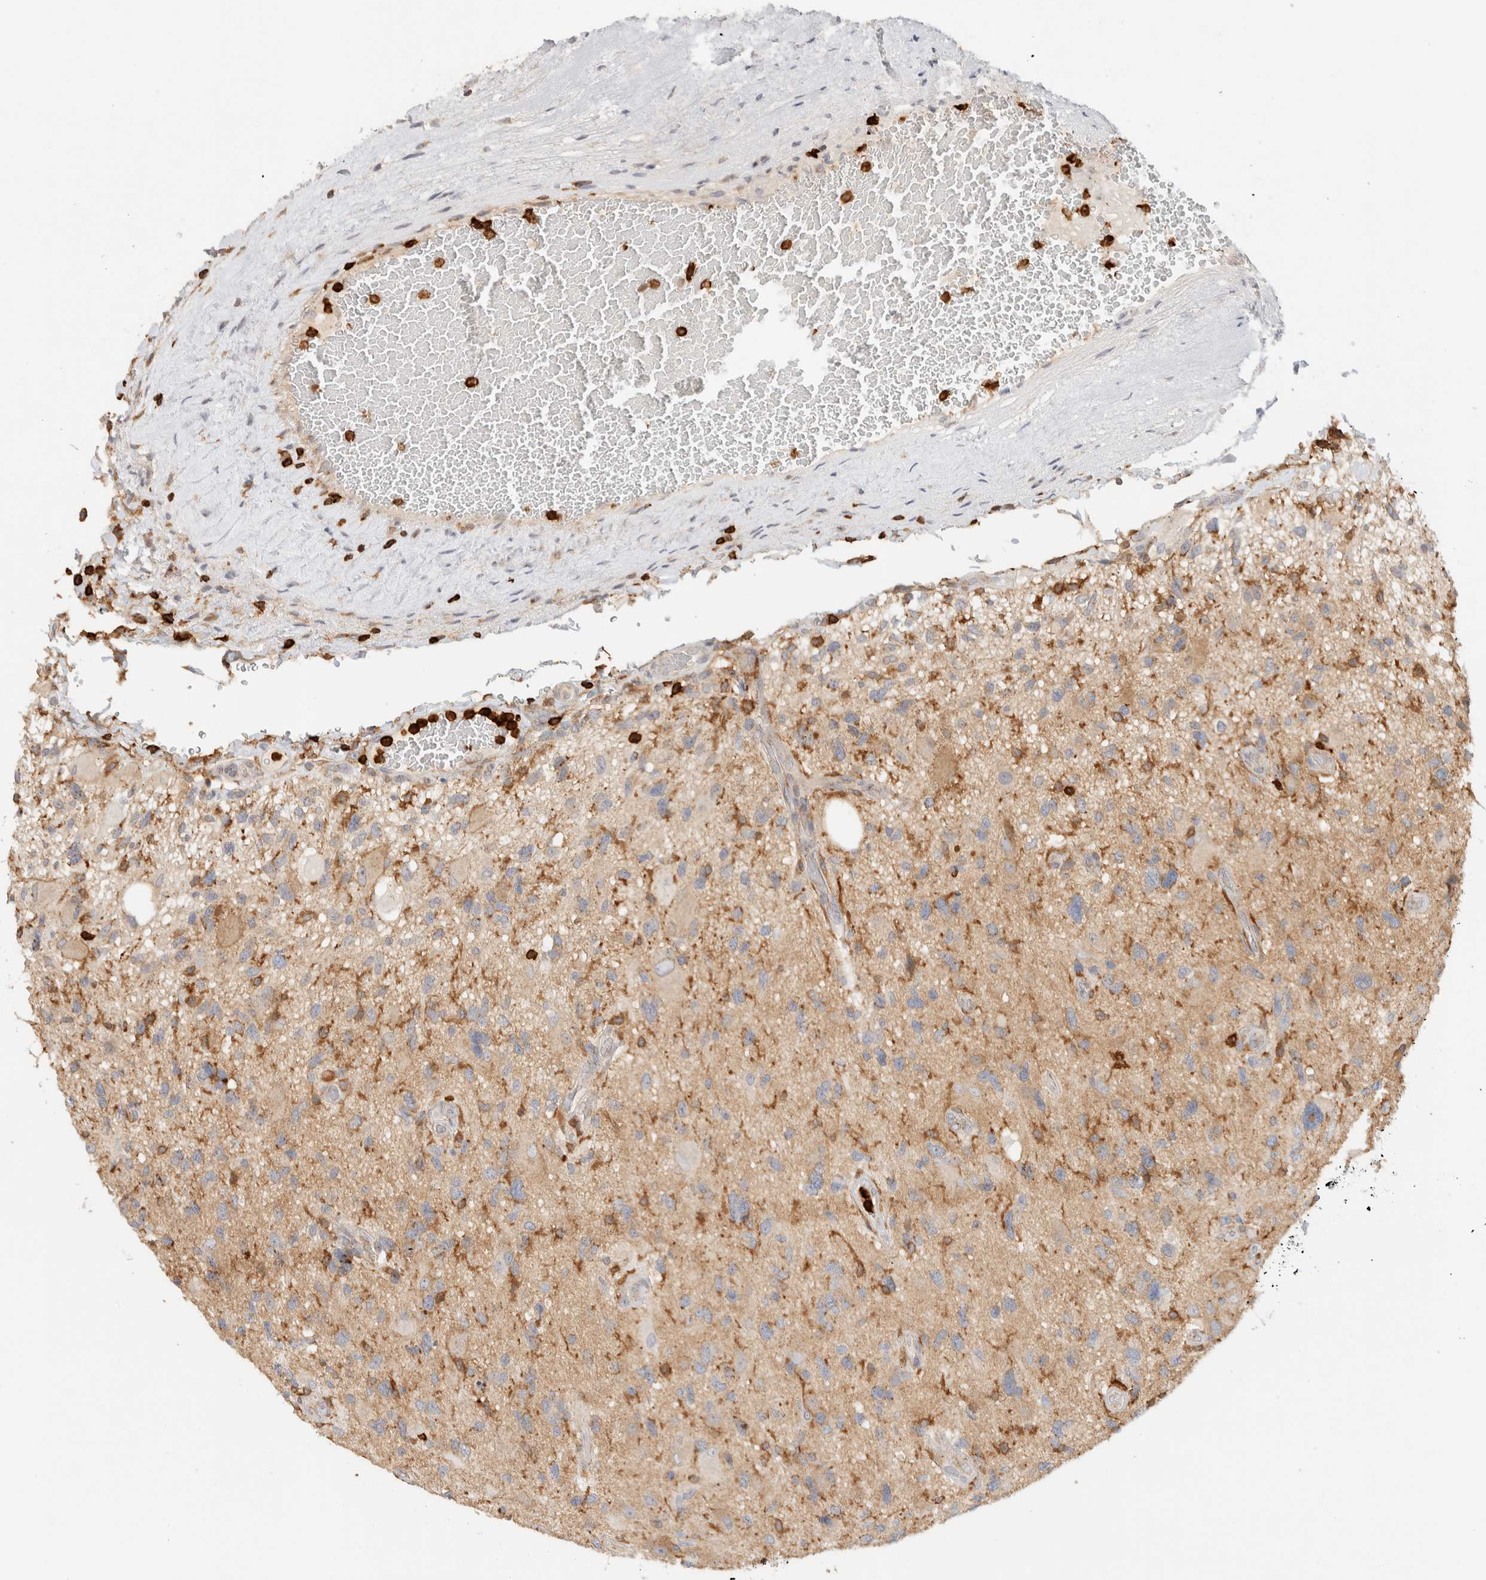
{"staining": {"intensity": "moderate", "quantity": "<25%", "location": "cytoplasmic/membranous"}, "tissue": "glioma", "cell_type": "Tumor cells", "image_type": "cancer", "snomed": [{"axis": "morphology", "description": "Glioma, malignant, High grade"}, {"axis": "topography", "description": "Brain"}], "caption": "Protein staining by immunohistochemistry reveals moderate cytoplasmic/membranous staining in approximately <25% of tumor cells in malignant glioma (high-grade).", "gene": "RUNDC1", "patient": {"sex": "male", "age": 33}}